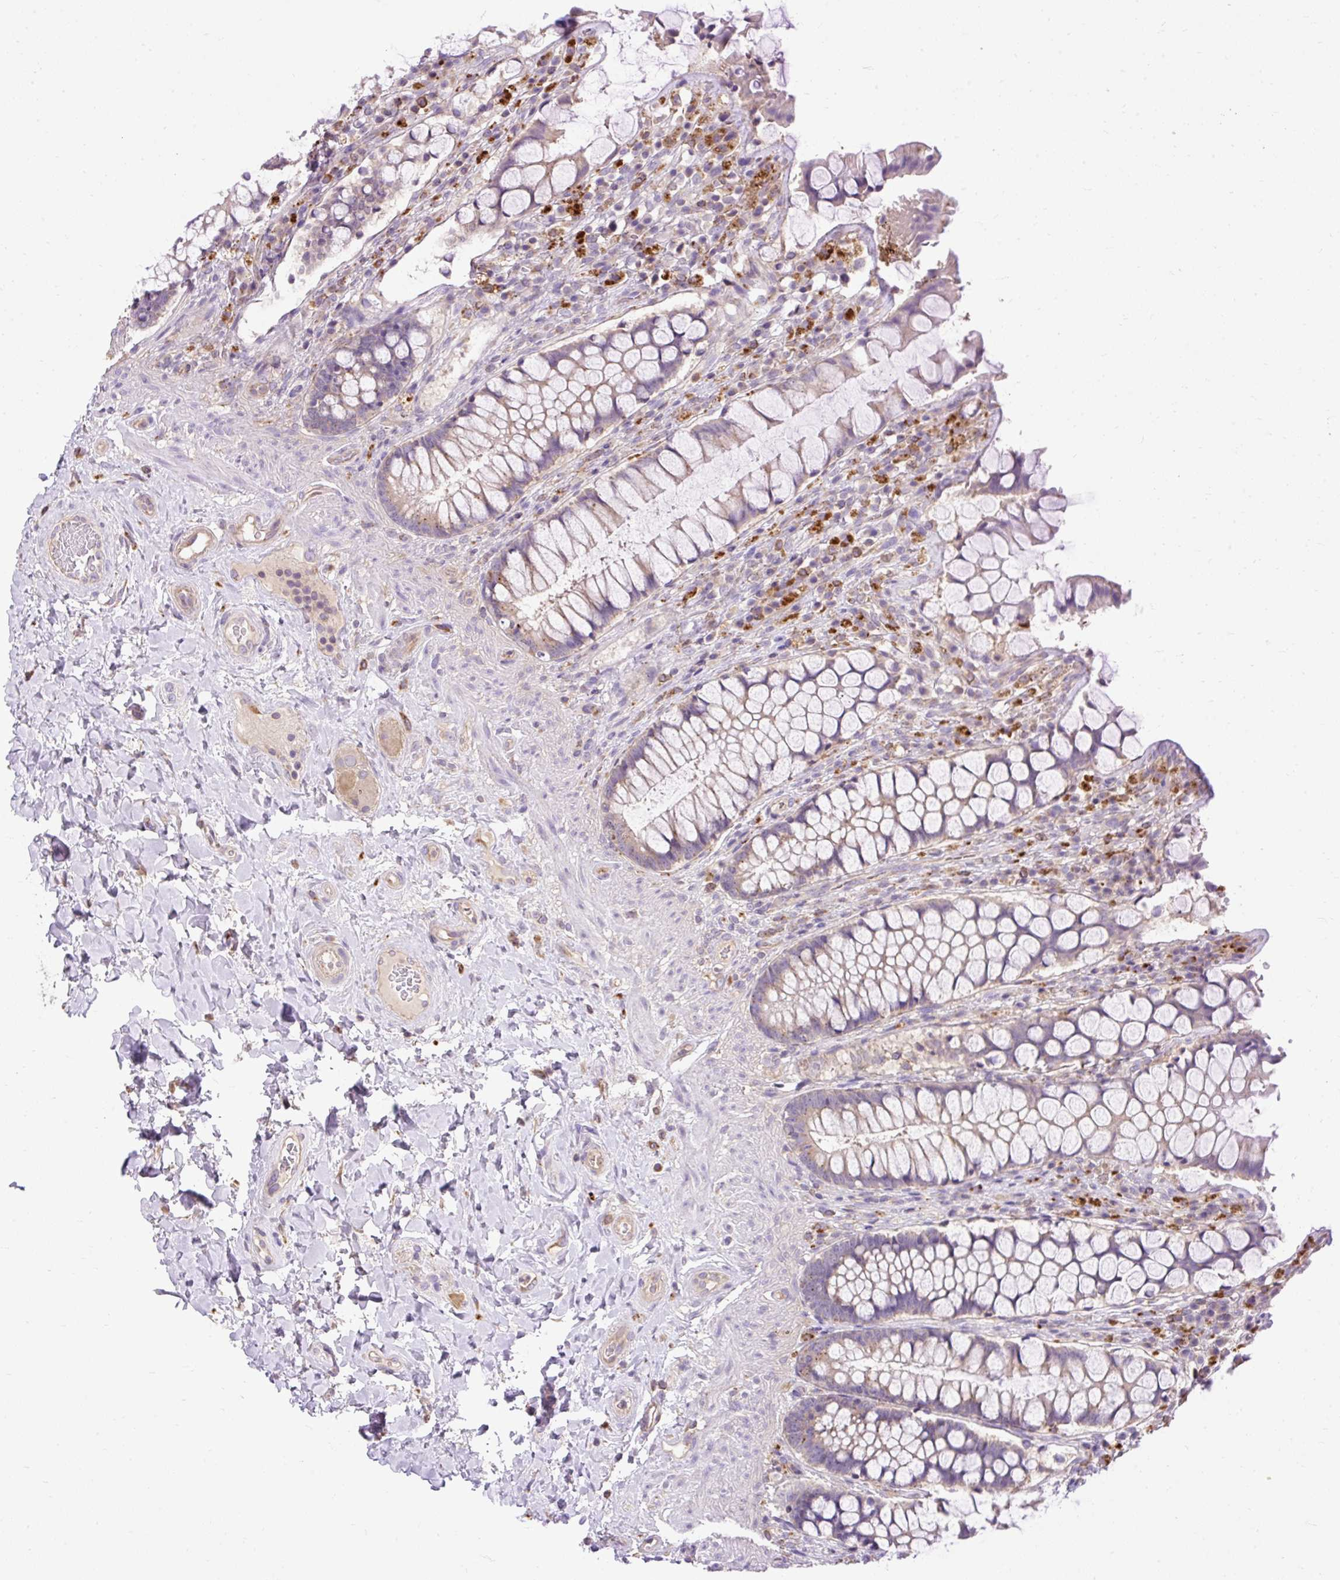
{"staining": {"intensity": "moderate", "quantity": "25%-75%", "location": "cytoplasmic/membranous"}, "tissue": "rectum", "cell_type": "Glandular cells", "image_type": "normal", "snomed": [{"axis": "morphology", "description": "Normal tissue, NOS"}, {"axis": "topography", "description": "Rectum"}], "caption": "High-power microscopy captured an IHC image of benign rectum, revealing moderate cytoplasmic/membranous positivity in approximately 25%-75% of glandular cells. The staining was performed using DAB (3,3'-diaminobenzidine) to visualize the protein expression in brown, while the nuclei were stained in blue with hematoxylin (Magnification: 20x).", "gene": "HEXB", "patient": {"sex": "female", "age": 58}}